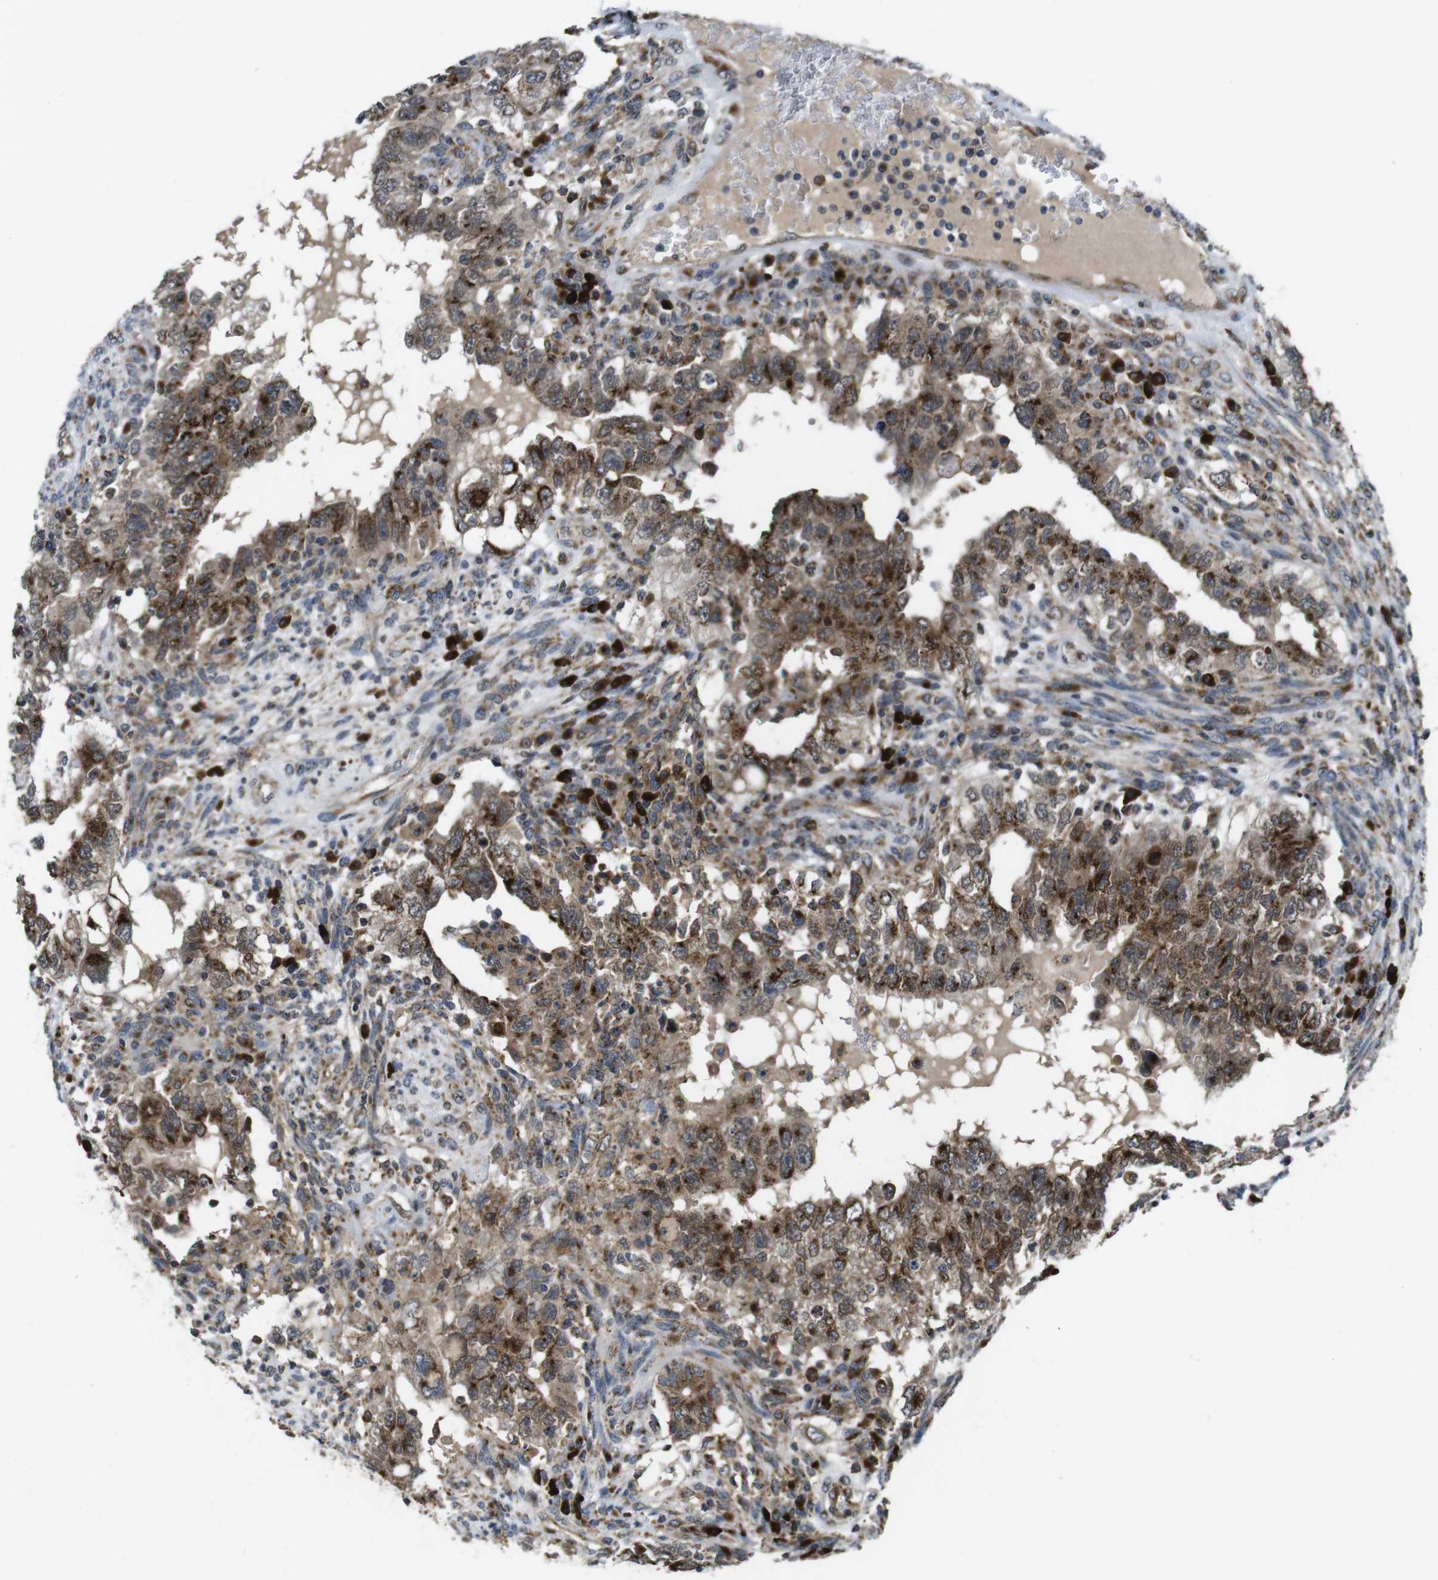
{"staining": {"intensity": "moderate", "quantity": ">75%", "location": "cytoplasmic/membranous"}, "tissue": "testis cancer", "cell_type": "Tumor cells", "image_type": "cancer", "snomed": [{"axis": "morphology", "description": "Carcinoma, Embryonal, NOS"}, {"axis": "topography", "description": "Testis"}], "caption": "A brown stain labels moderate cytoplasmic/membranous positivity of a protein in human testis cancer tumor cells.", "gene": "ZFPL1", "patient": {"sex": "male", "age": 26}}